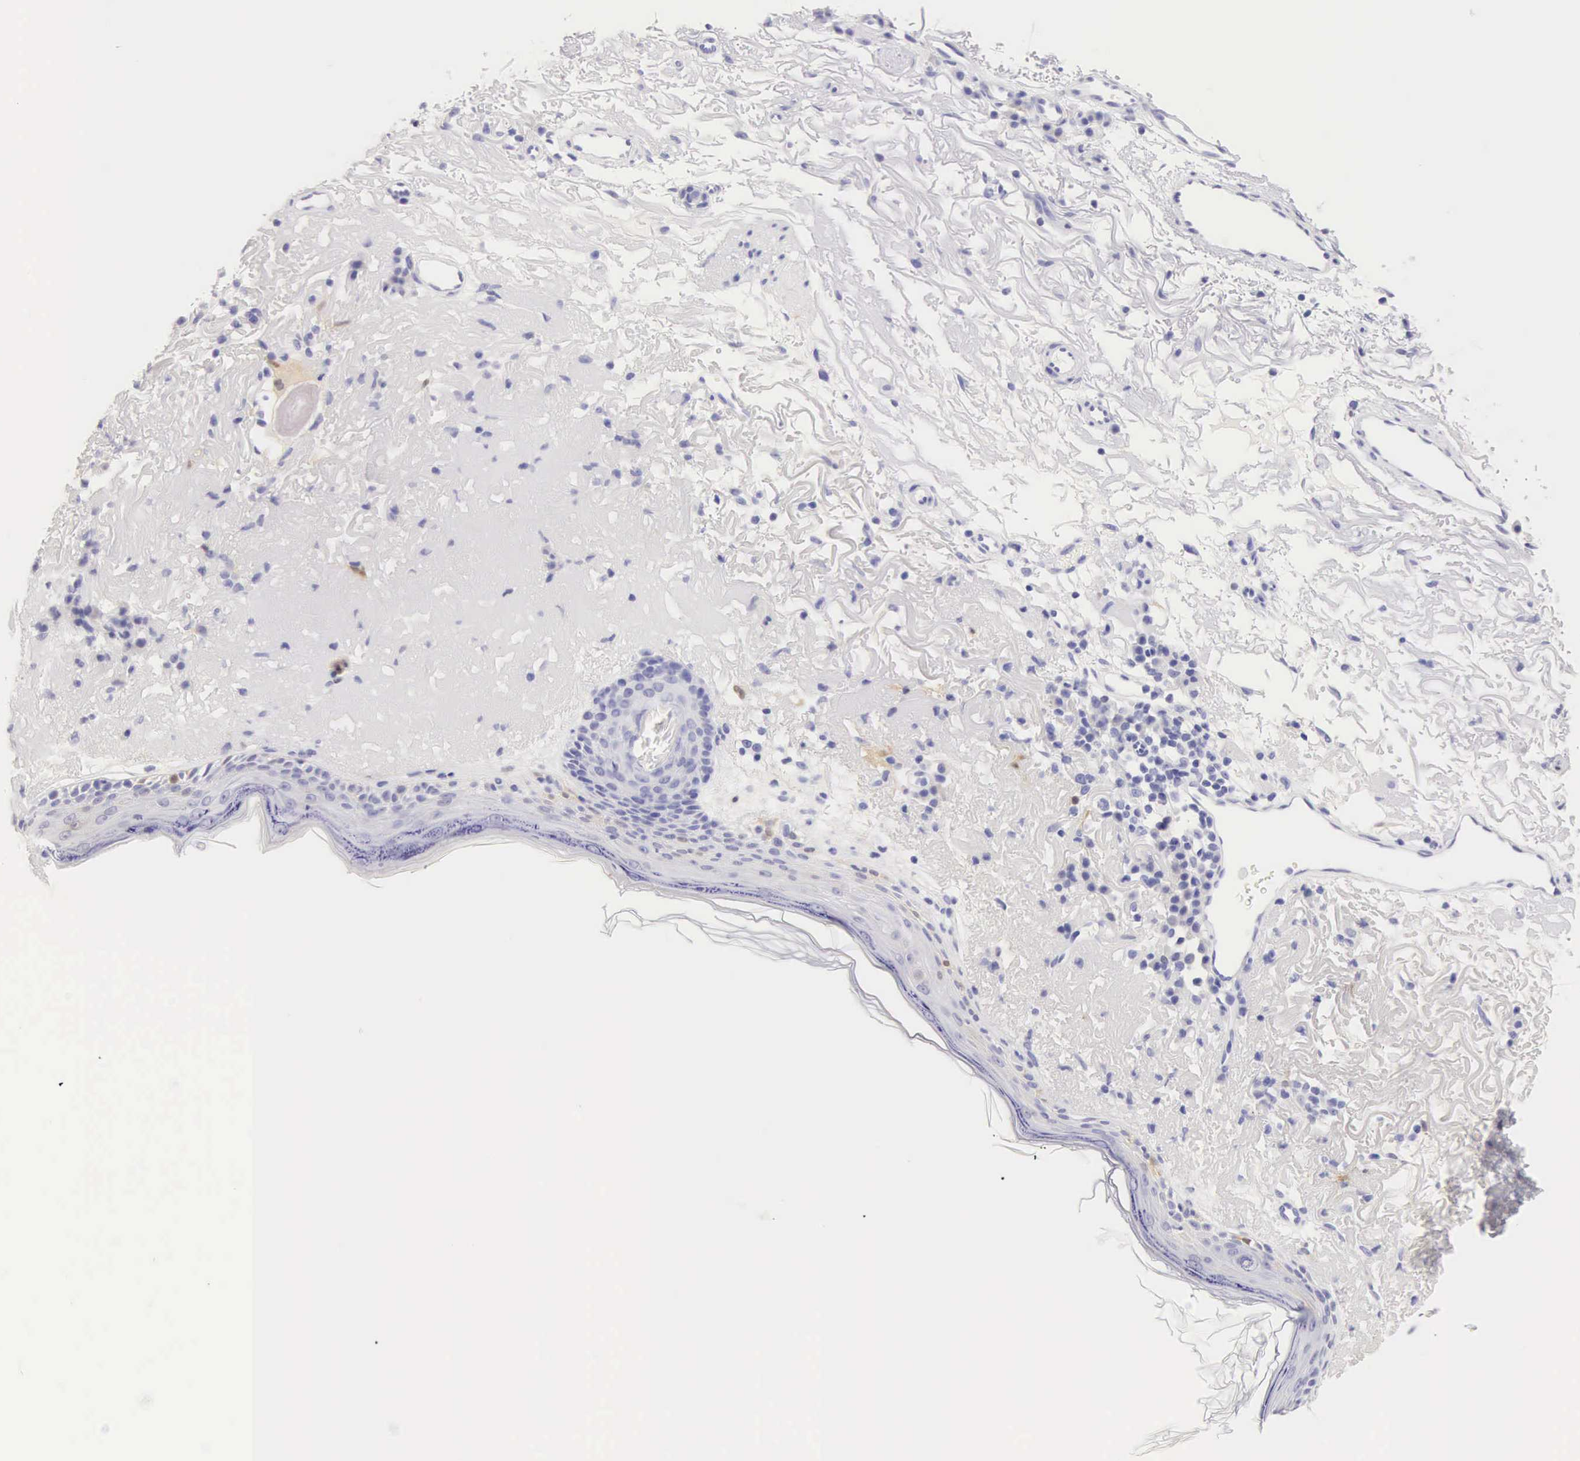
{"staining": {"intensity": "negative", "quantity": "none", "location": "none"}, "tissue": "skin", "cell_type": "Fibroblasts", "image_type": "normal", "snomed": [{"axis": "morphology", "description": "Normal tissue, NOS"}, {"axis": "topography", "description": "Skin"}], "caption": "DAB immunohistochemical staining of normal human skin exhibits no significant expression in fibroblasts. (DAB IHC, high magnification).", "gene": "CDKN2A", "patient": {"sex": "female", "age": 90}}